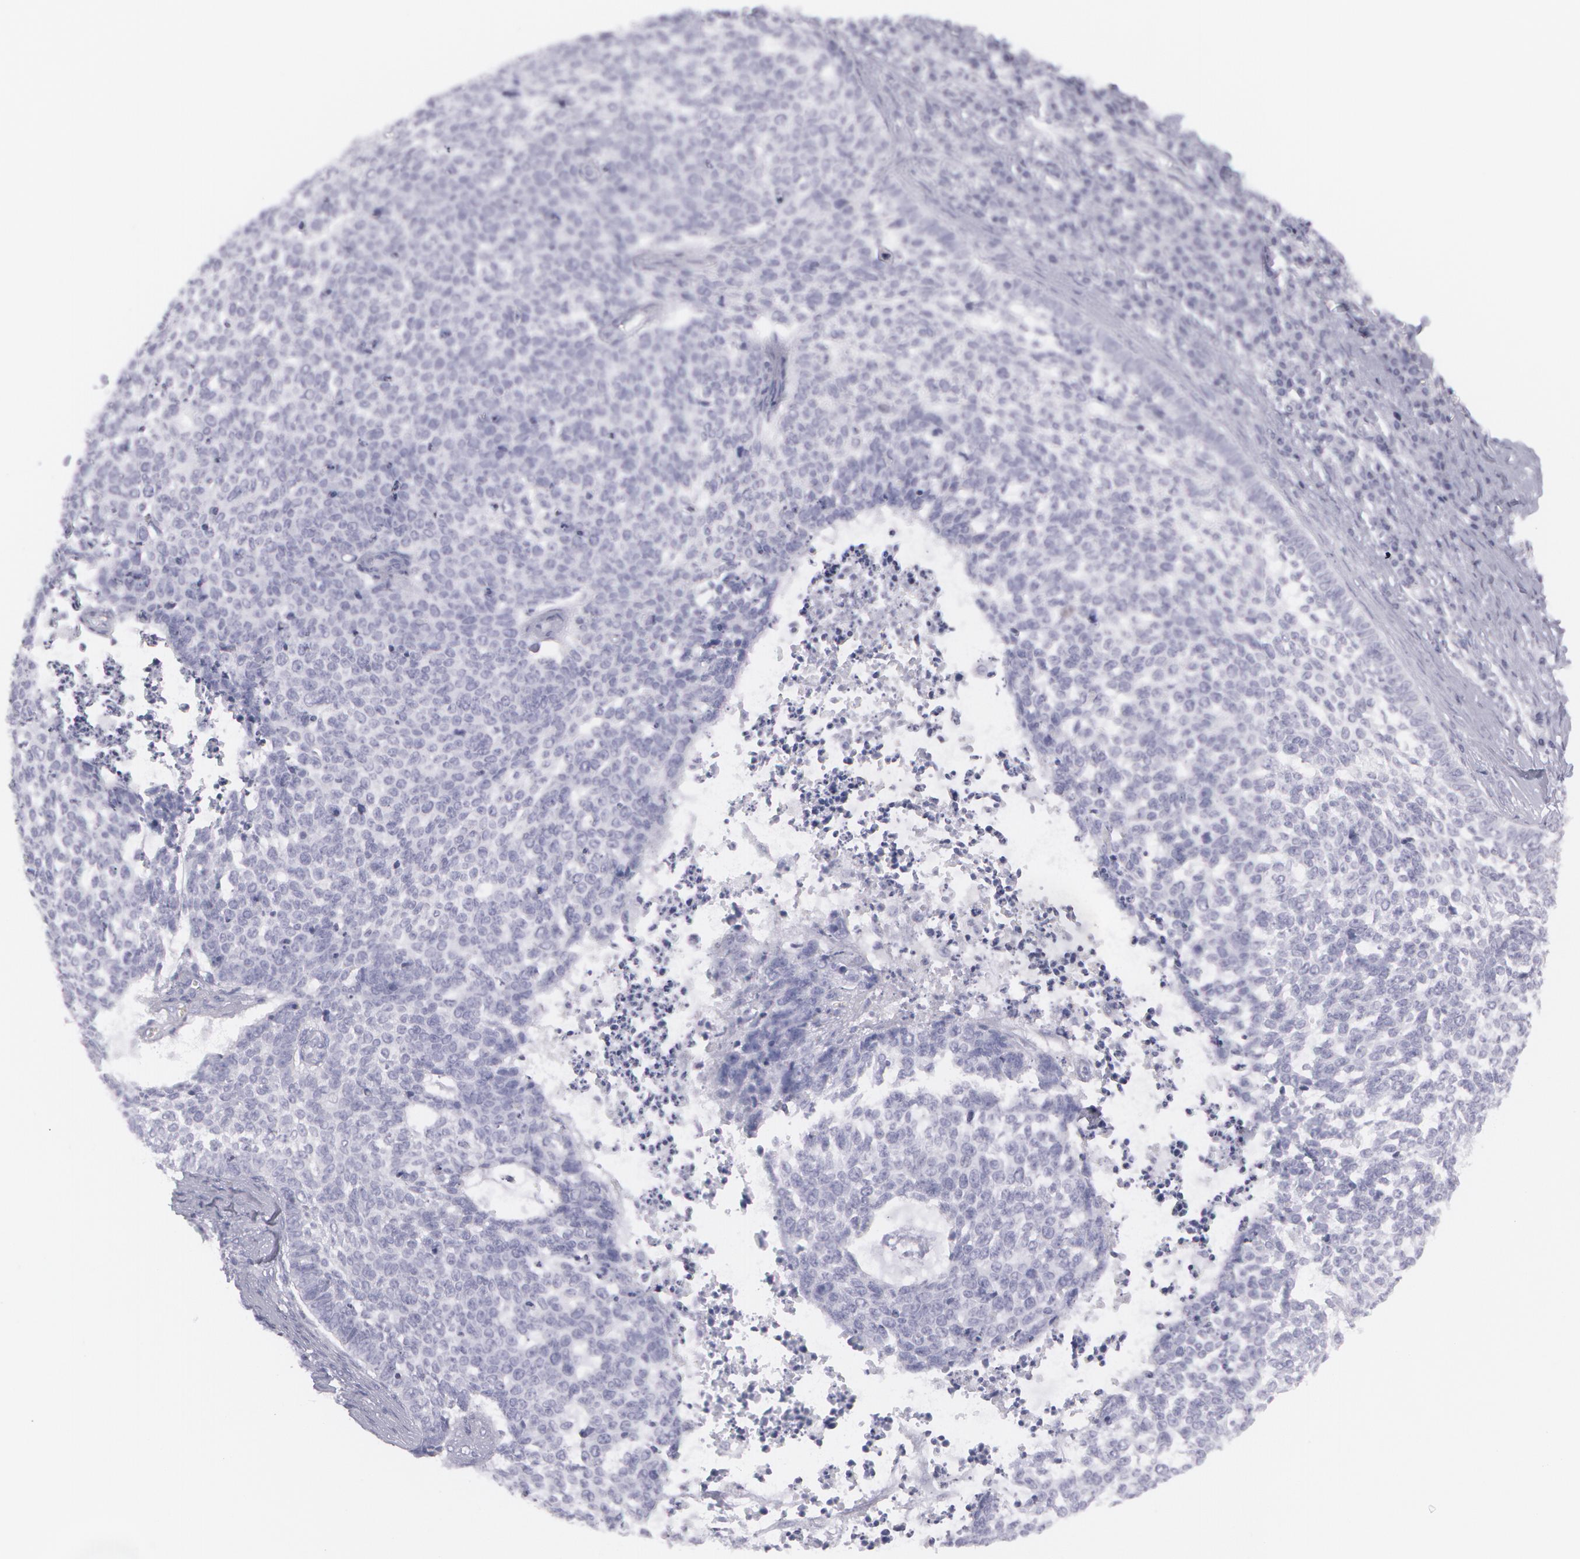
{"staining": {"intensity": "negative", "quantity": "none", "location": "none"}, "tissue": "skin cancer", "cell_type": "Tumor cells", "image_type": "cancer", "snomed": [{"axis": "morphology", "description": "Basal cell carcinoma"}, {"axis": "topography", "description": "Skin"}], "caption": "DAB (3,3'-diaminobenzidine) immunohistochemical staining of human skin cancer reveals no significant positivity in tumor cells.", "gene": "AMACR", "patient": {"sex": "female", "age": 89}}